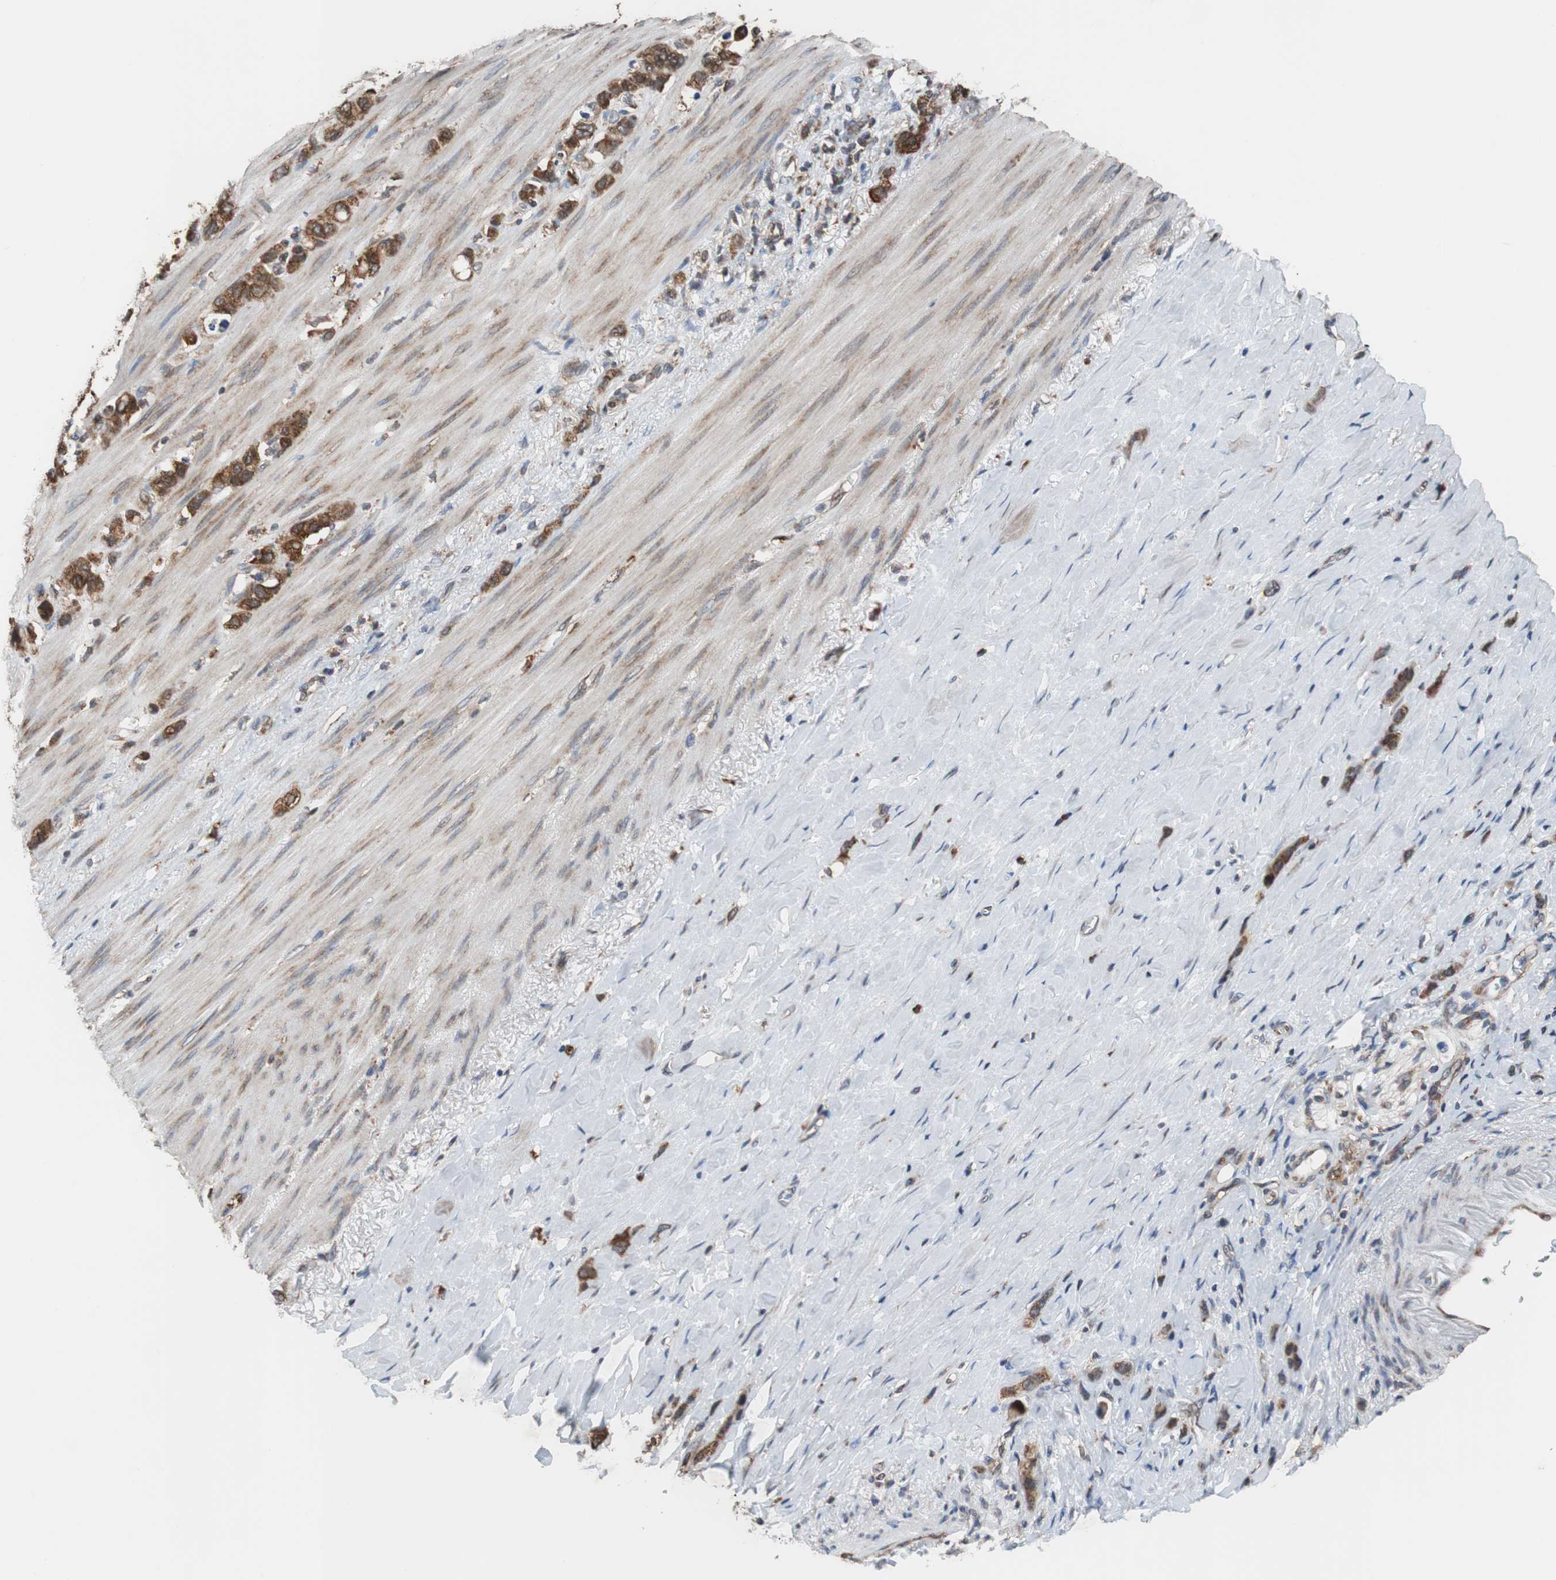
{"staining": {"intensity": "strong", "quantity": ">75%", "location": "cytoplasmic/membranous"}, "tissue": "stomach cancer", "cell_type": "Tumor cells", "image_type": "cancer", "snomed": [{"axis": "morphology", "description": "Normal tissue, NOS"}, {"axis": "morphology", "description": "Adenocarcinoma, NOS"}, {"axis": "morphology", "description": "Adenocarcinoma, High grade"}, {"axis": "topography", "description": "Stomach, upper"}, {"axis": "topography", "description": "Stomach"}], "caption": "Stomach high-grade adenocarcinoma stained with a brown dye displays strong cytoplasmic/membranous positive expression in approximately >75% of tumor cells.", "gene": "USP10", "patient": {"sex": "female", "age": 65}}